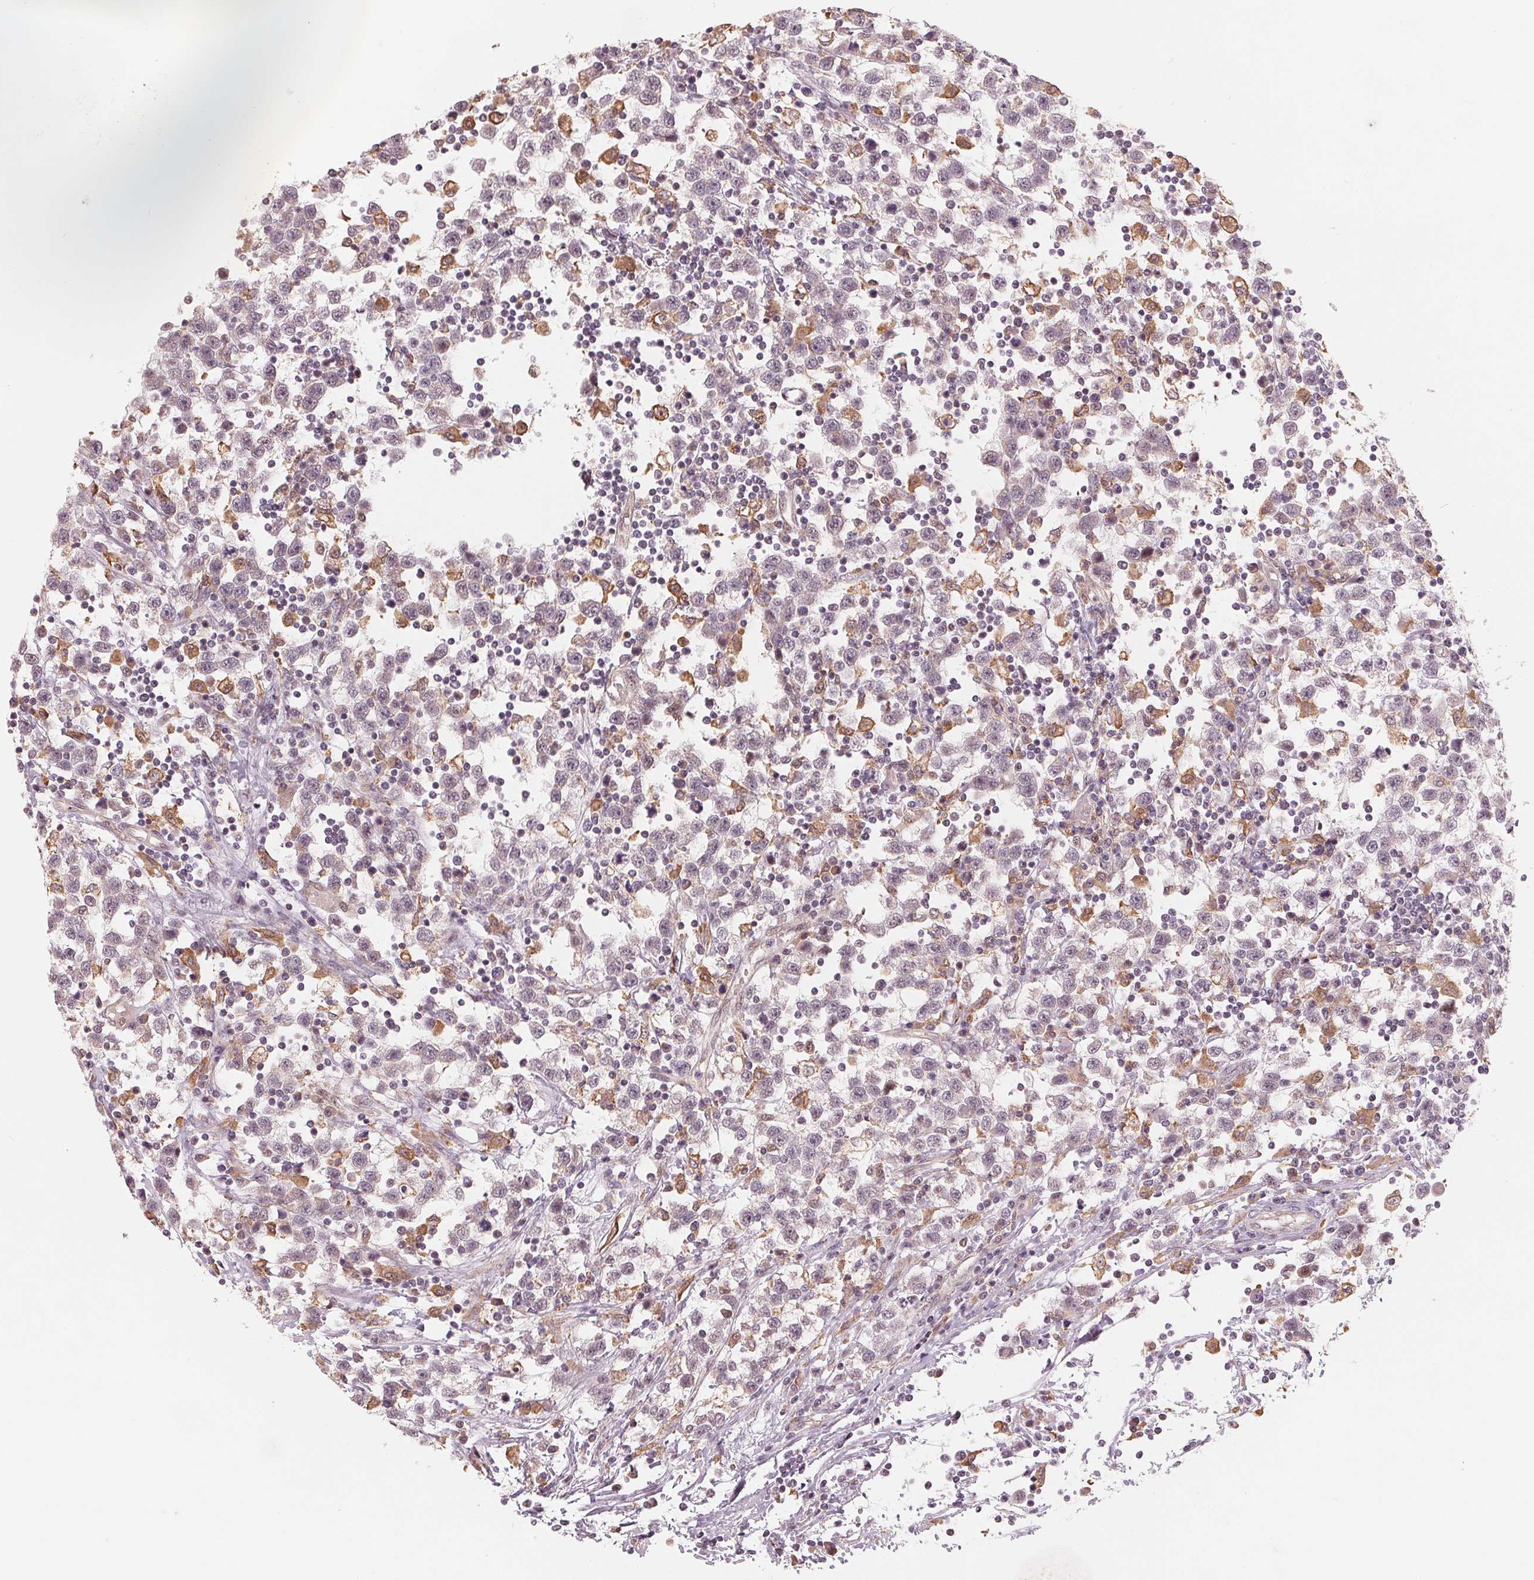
{"staining": {"intensity": "negative", "quantity": "none", "location": "none"}, "tissue": "testis cancer", "cell_type": "Tumor cells", "image_type": "cancer", "snomed": [{"axis": "morphology", "description": "Seminoma, NOS"}, {"axis": "topography", "description": "Testis"}], "caption": "This is a micrograph of immunohistochemistry (IHC) staining of testis cancer, which shows no expression in tumor cells.", "gene": "IL9R", "patient": {"sex": "male", "age": 34}}